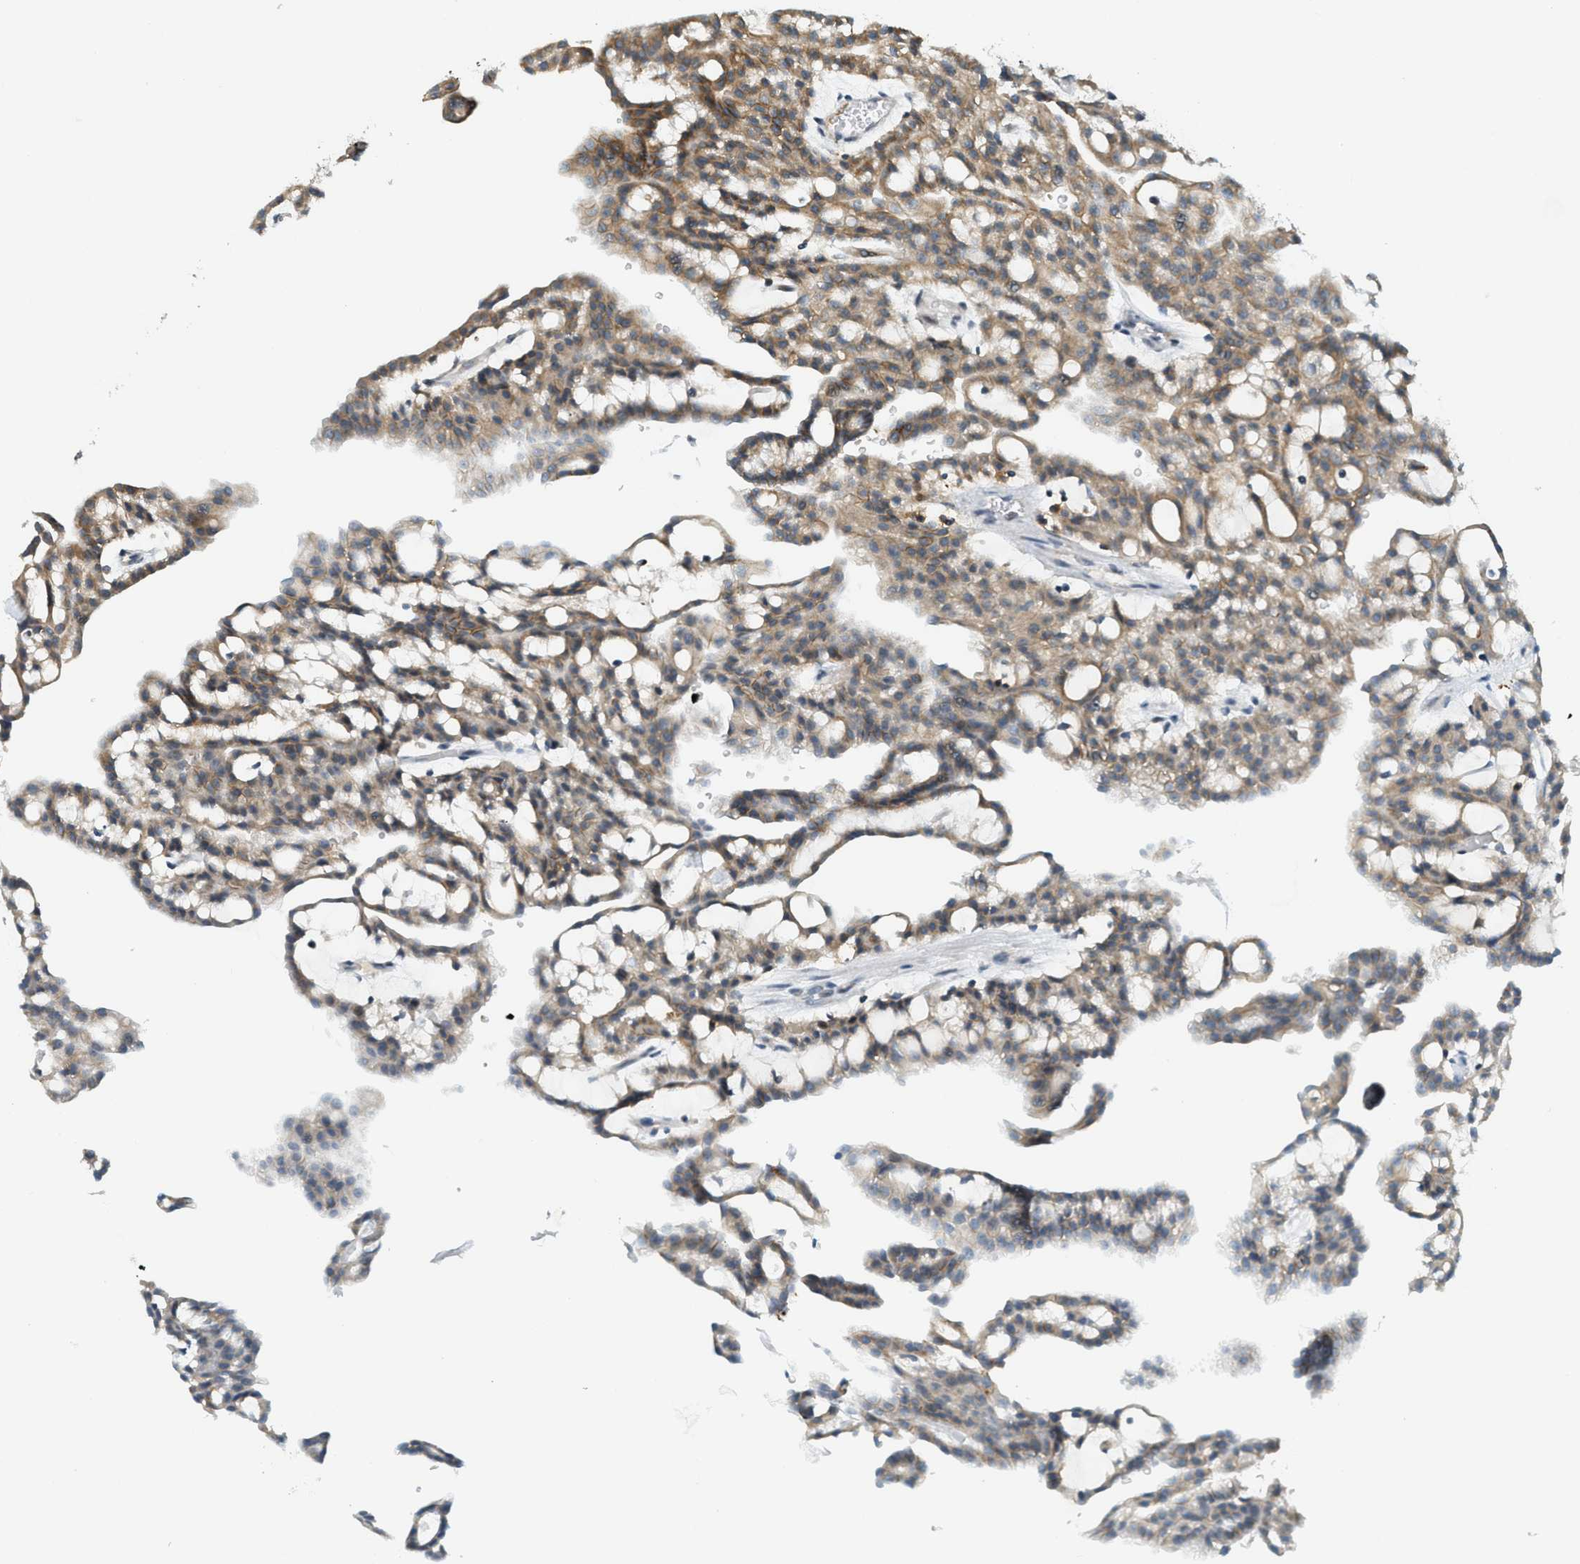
{"staining": {"intensity": "moderate", "quantity": "25%-75%", "location": "cytoplasmic/membranous"}, "tissue": "renal cancer", "cell_type": "Tumor cells", "image_type": "cancer", "snomed": [{"axis": "morphology", "description": "Adenocarcinoma, NOS"}, {"axis": "topography", "description": "Kidney"}], "caption": "Renal cancer (adenocarcinoma) was stained to show a protein in brown. There is medium levels of moderate cytoplasmic/membranous expression in about 25%-75% of tumor cells.", "gene": "SEMA4D", "patient": {"sex": "male", "age": 63}}